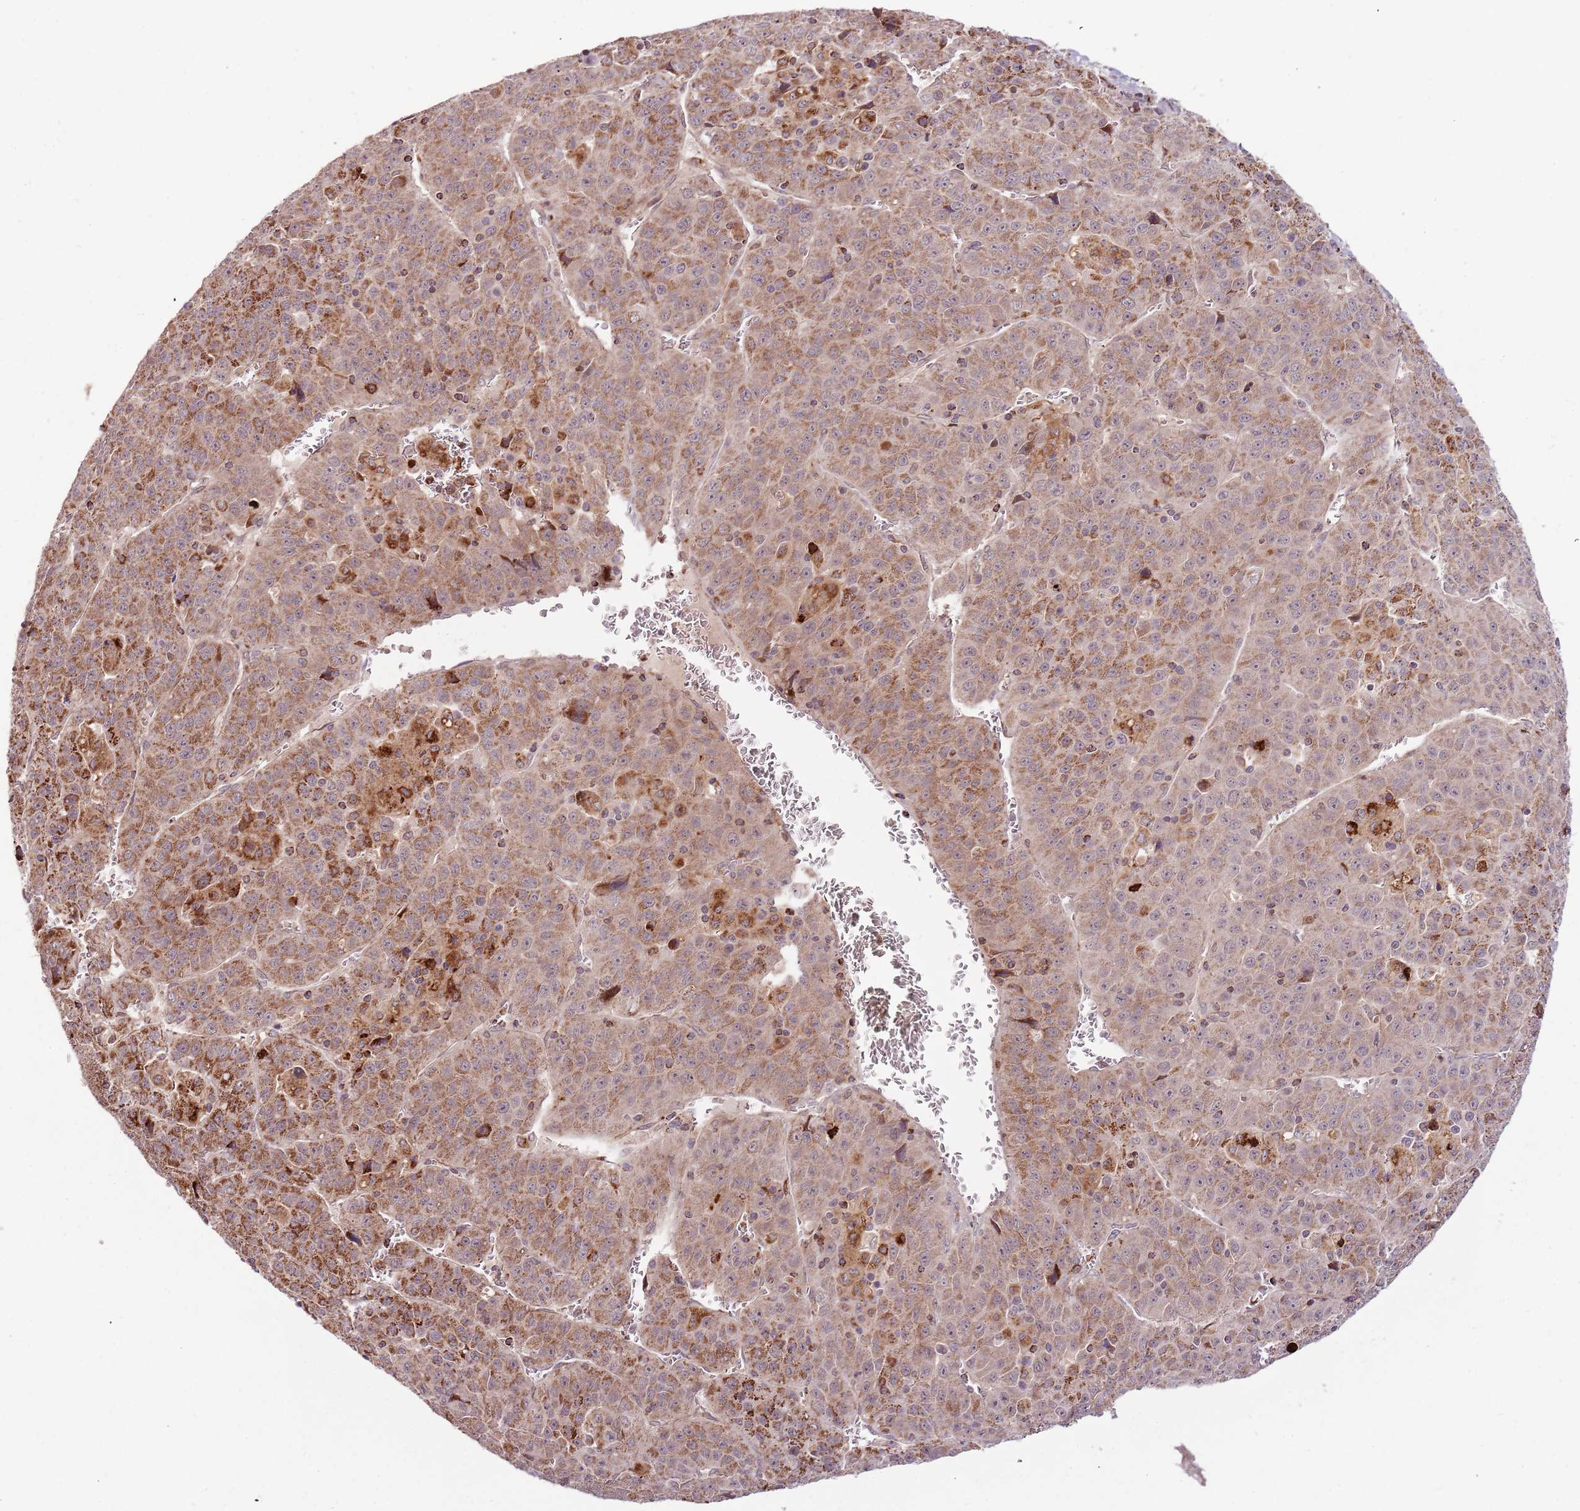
{"staining": {"intensity": "moderate", "quantity": ">75%", "location": "cytoplasmic/membranous"}, "tissue": "liver cancer", "cell_type": "Tumor cells", "image_type": "cancer", "snomed": [{"axis": "morphology", "description": "Carcinoma, Hepatocellular, NOS"}, {"axis": "topography", "description": "Liver"}], "caption": "Moderate cytoplasmic/membranous protein staining is appreciated in approximately >75% of tumor cells in liver cancer.", "gene": "ULK3", "patient": {"sex": "female", "age": 53}}